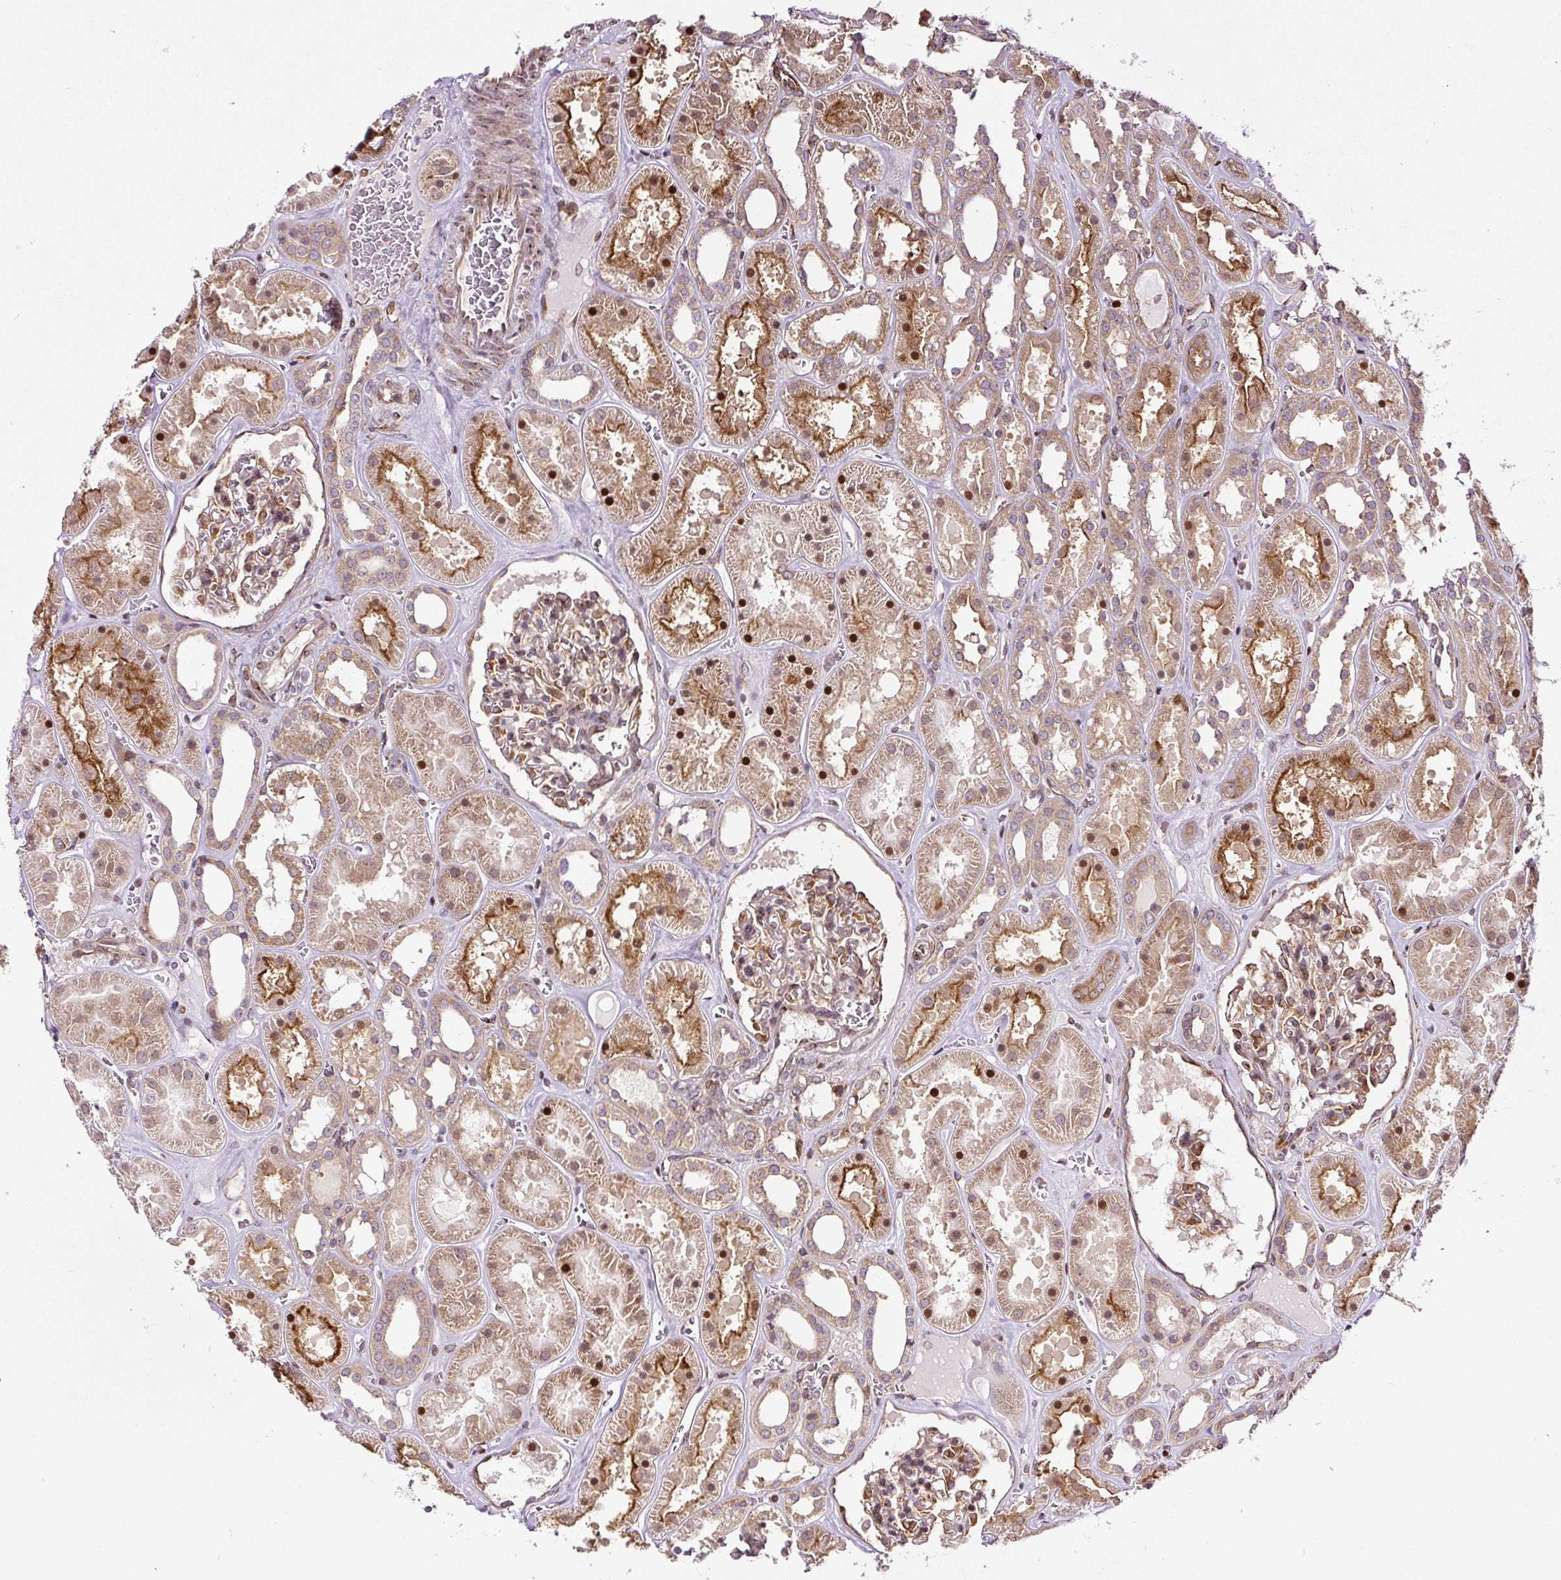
{"staining": {"intensity": "moderate", "quantity": ">75%", "location": "cytoplasmic/membranous"}, "tissue": "kidney", "cell_type": "Cells in glomeruli", "image_type": "normal", "snomed": [{"axis": "morphology", "description": "Normal tissue, NOS"}, {"axis": "topography", "description": "Kidney"}], "caption": "Unremarkable kidney displays moderate cytoplasmic/membranous positivity in approximately >75% of cells in glomeruli Nuclei are stained in blue..", "gene": "KDM4E", "patient": {"sex": "female", "age": 41}}